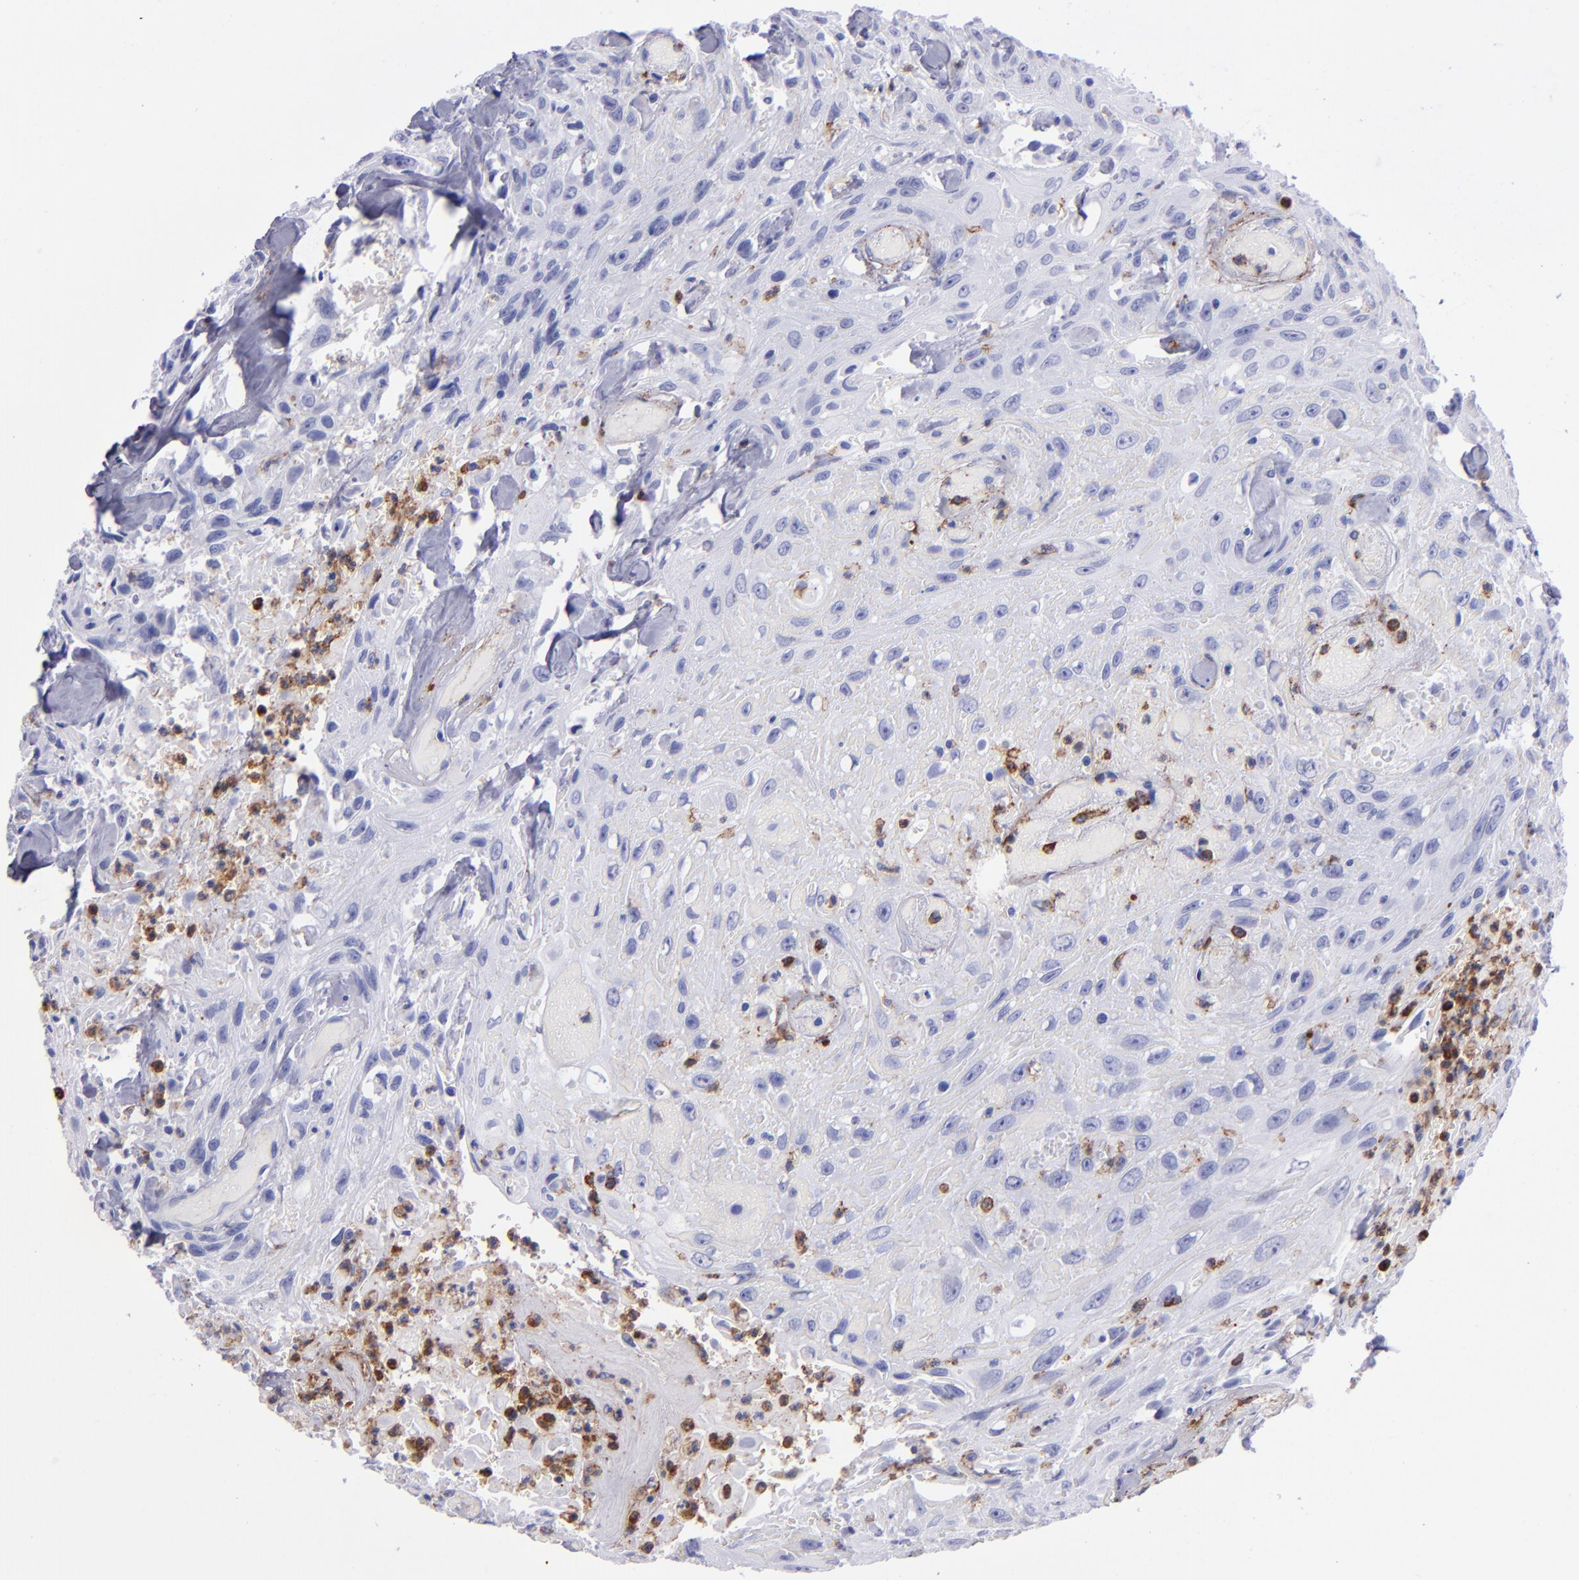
{"staining": {"intensity": "negative", "quantity": "none", "location": "none"}, "tissue": "urothelial cancer", "cell_type": "Tumor cells", "image_type": "cancer", "snomed": [{"axis": "morphology", "description": "Urothelial carcinoma, High grade"}, {"axis": "topography", "description": "Urinary bladder"}], "caption": "Urothelial cancer was stained to show a protein in brown. There is no significant expression in tumor cells. (Brightfield microscopy of DAB (3,3'-diaminobenzidine) IHC at high magnification).", "gene": "CR1", "patient": {"sex": "female", "age": 84}}